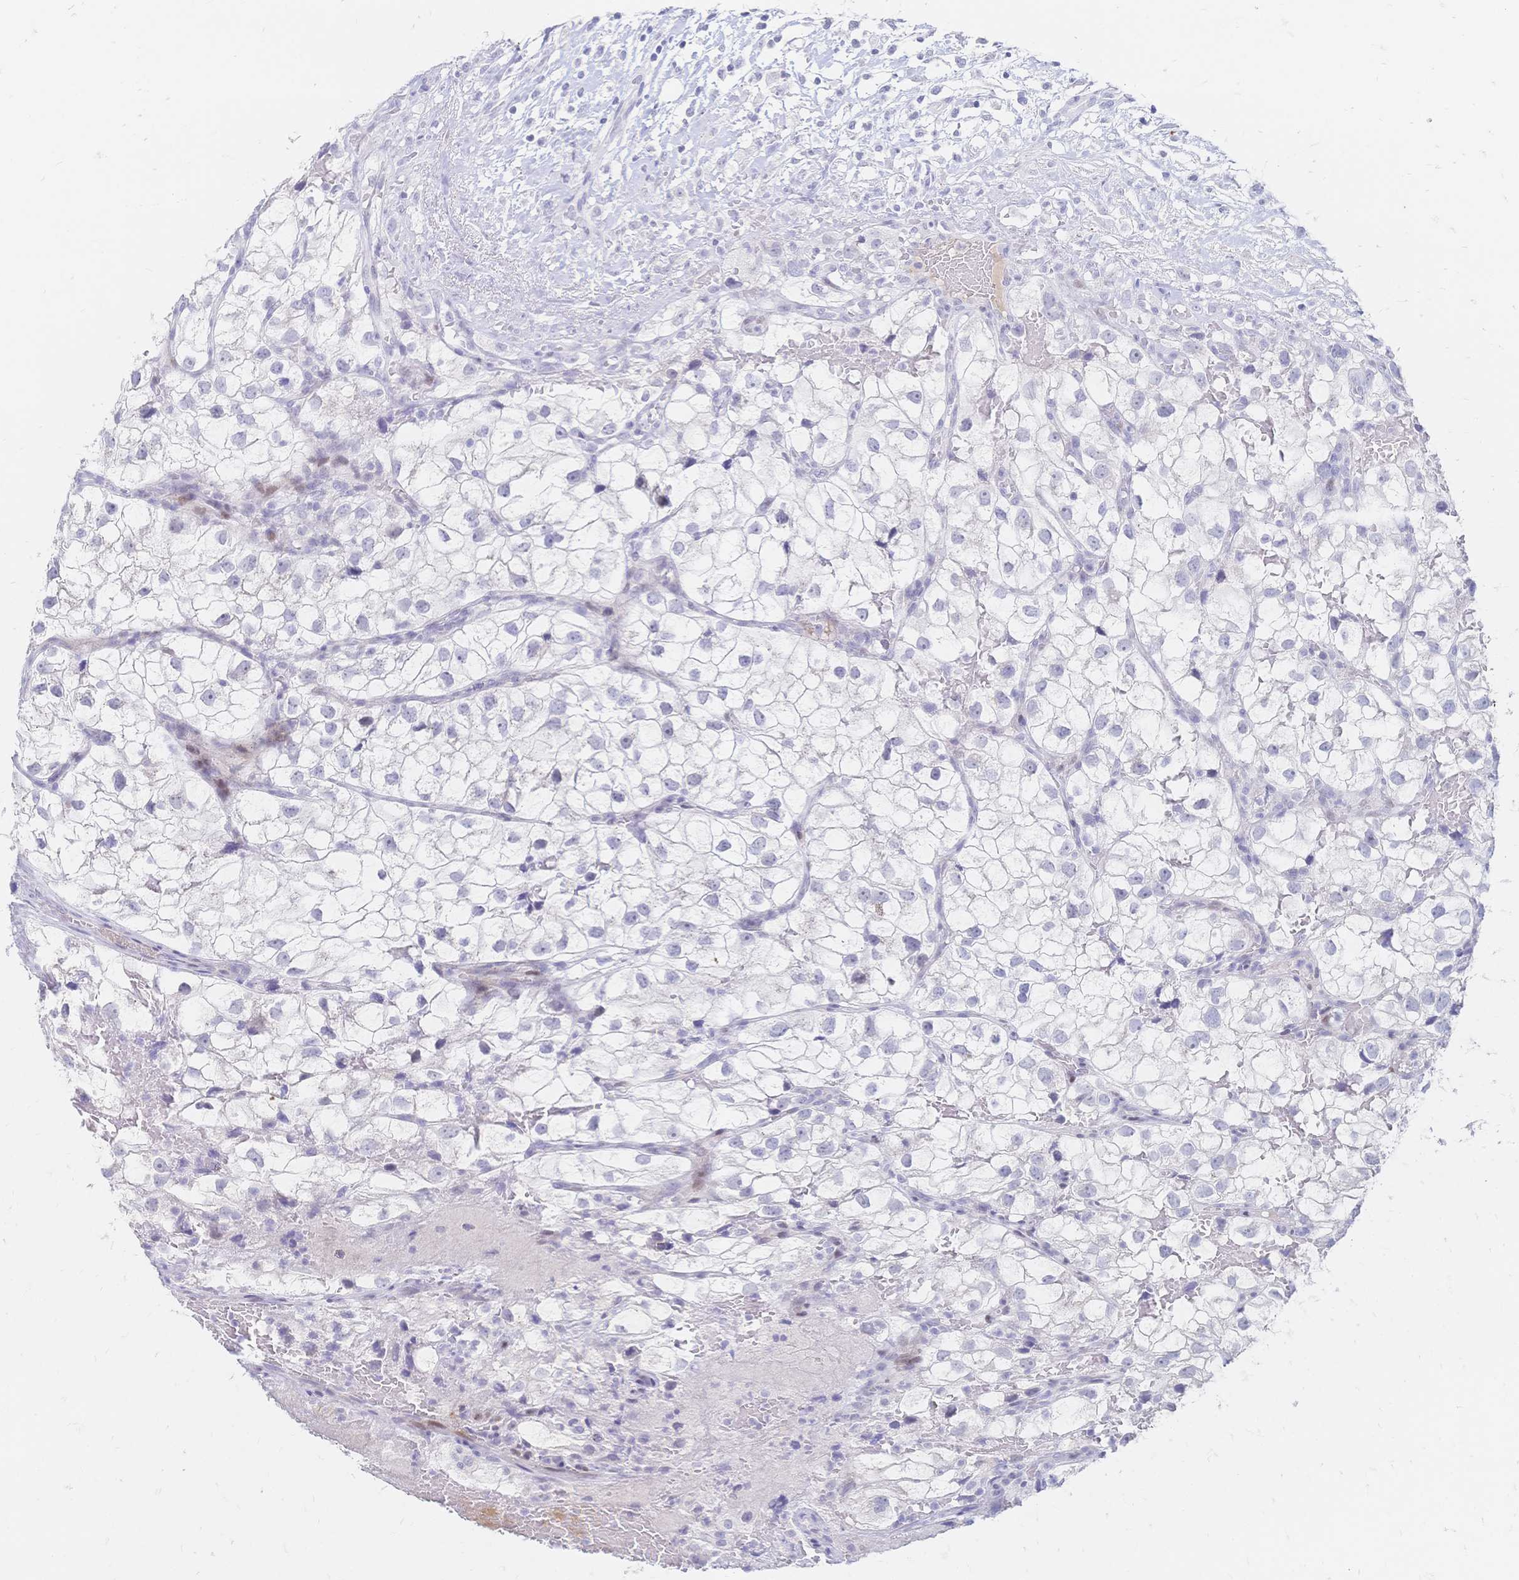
{"staining": {"intensity": "negative", "quantity": "none", "location": "none"}, "tissue": "renal cancer", "cell_type": "Tumor cells", "image_type": "cancer", "snomed": [{"axis": "morphology", "description": "Adenocarcinoma, NOS"}, {"axis": "topography", "description": "Kidney"}], "caption": "The photomicrograph displays no significant expression in tumor cells of renal cancer (adenocarcinoma). (Immunohistochemistry (ihc), brightfield microscopy, high magnification).", "gene": "PSORS1C2", "patient": {"sex": "male", "age": 59}}